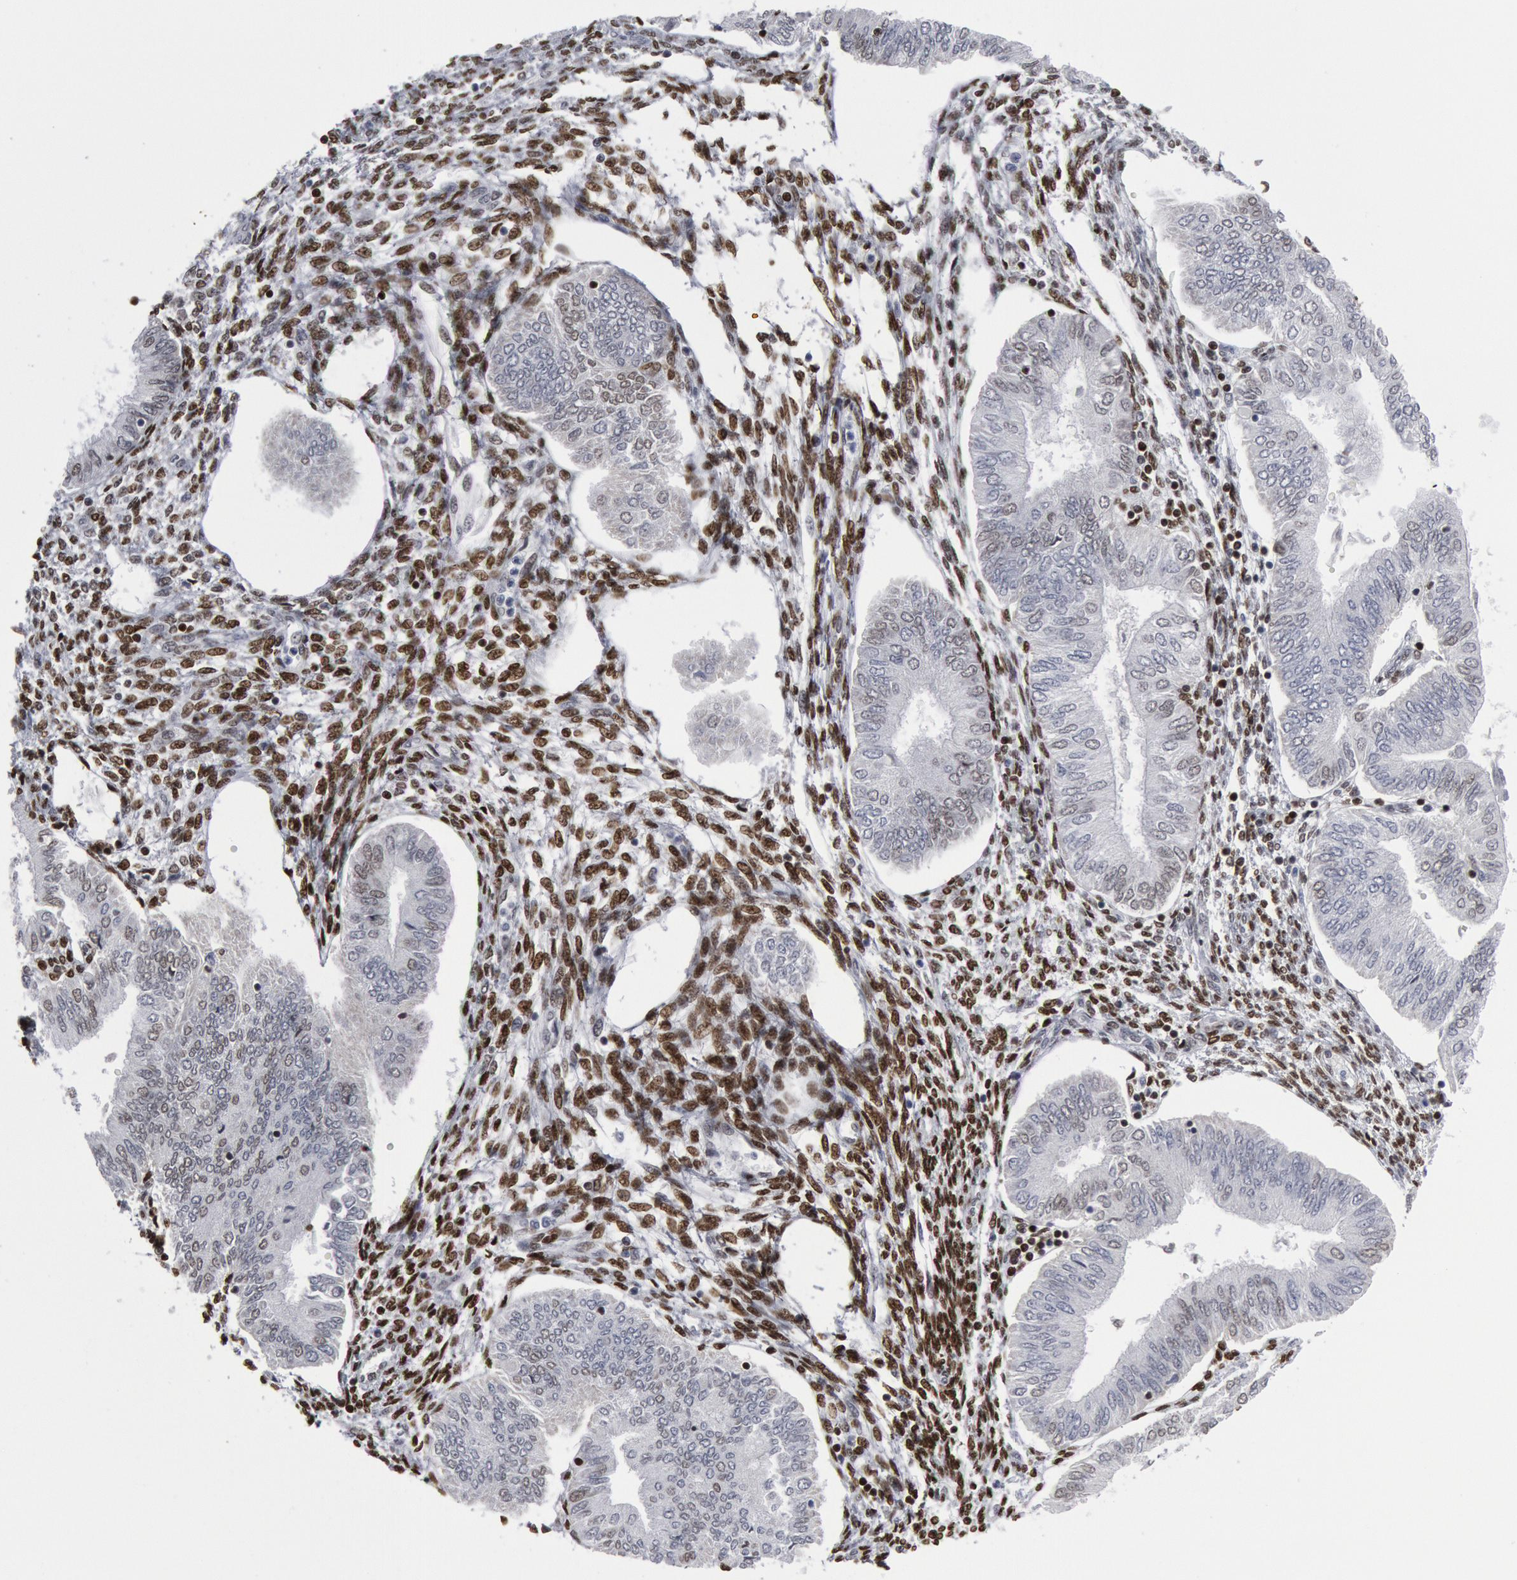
{"staining": {"intensity": "negative", "quantity": "none", "location": "none"}, "tissue": "endometrial cancer", "cell_type": "Tumor cells", "image_type": "cancer", "snomed": [{"axis": "morphology", "description": "Adenocarcinoma, NOS"}, {"axis": "topography", "description": "Endometrium"}], "caption": "Human endometrial adenocarcinoma stained for a protein using immunohistochemistry demonstrates no positivity in tumor cells.", "gene": "MECP2", "patient": {"sex": "female", "age": 51}}